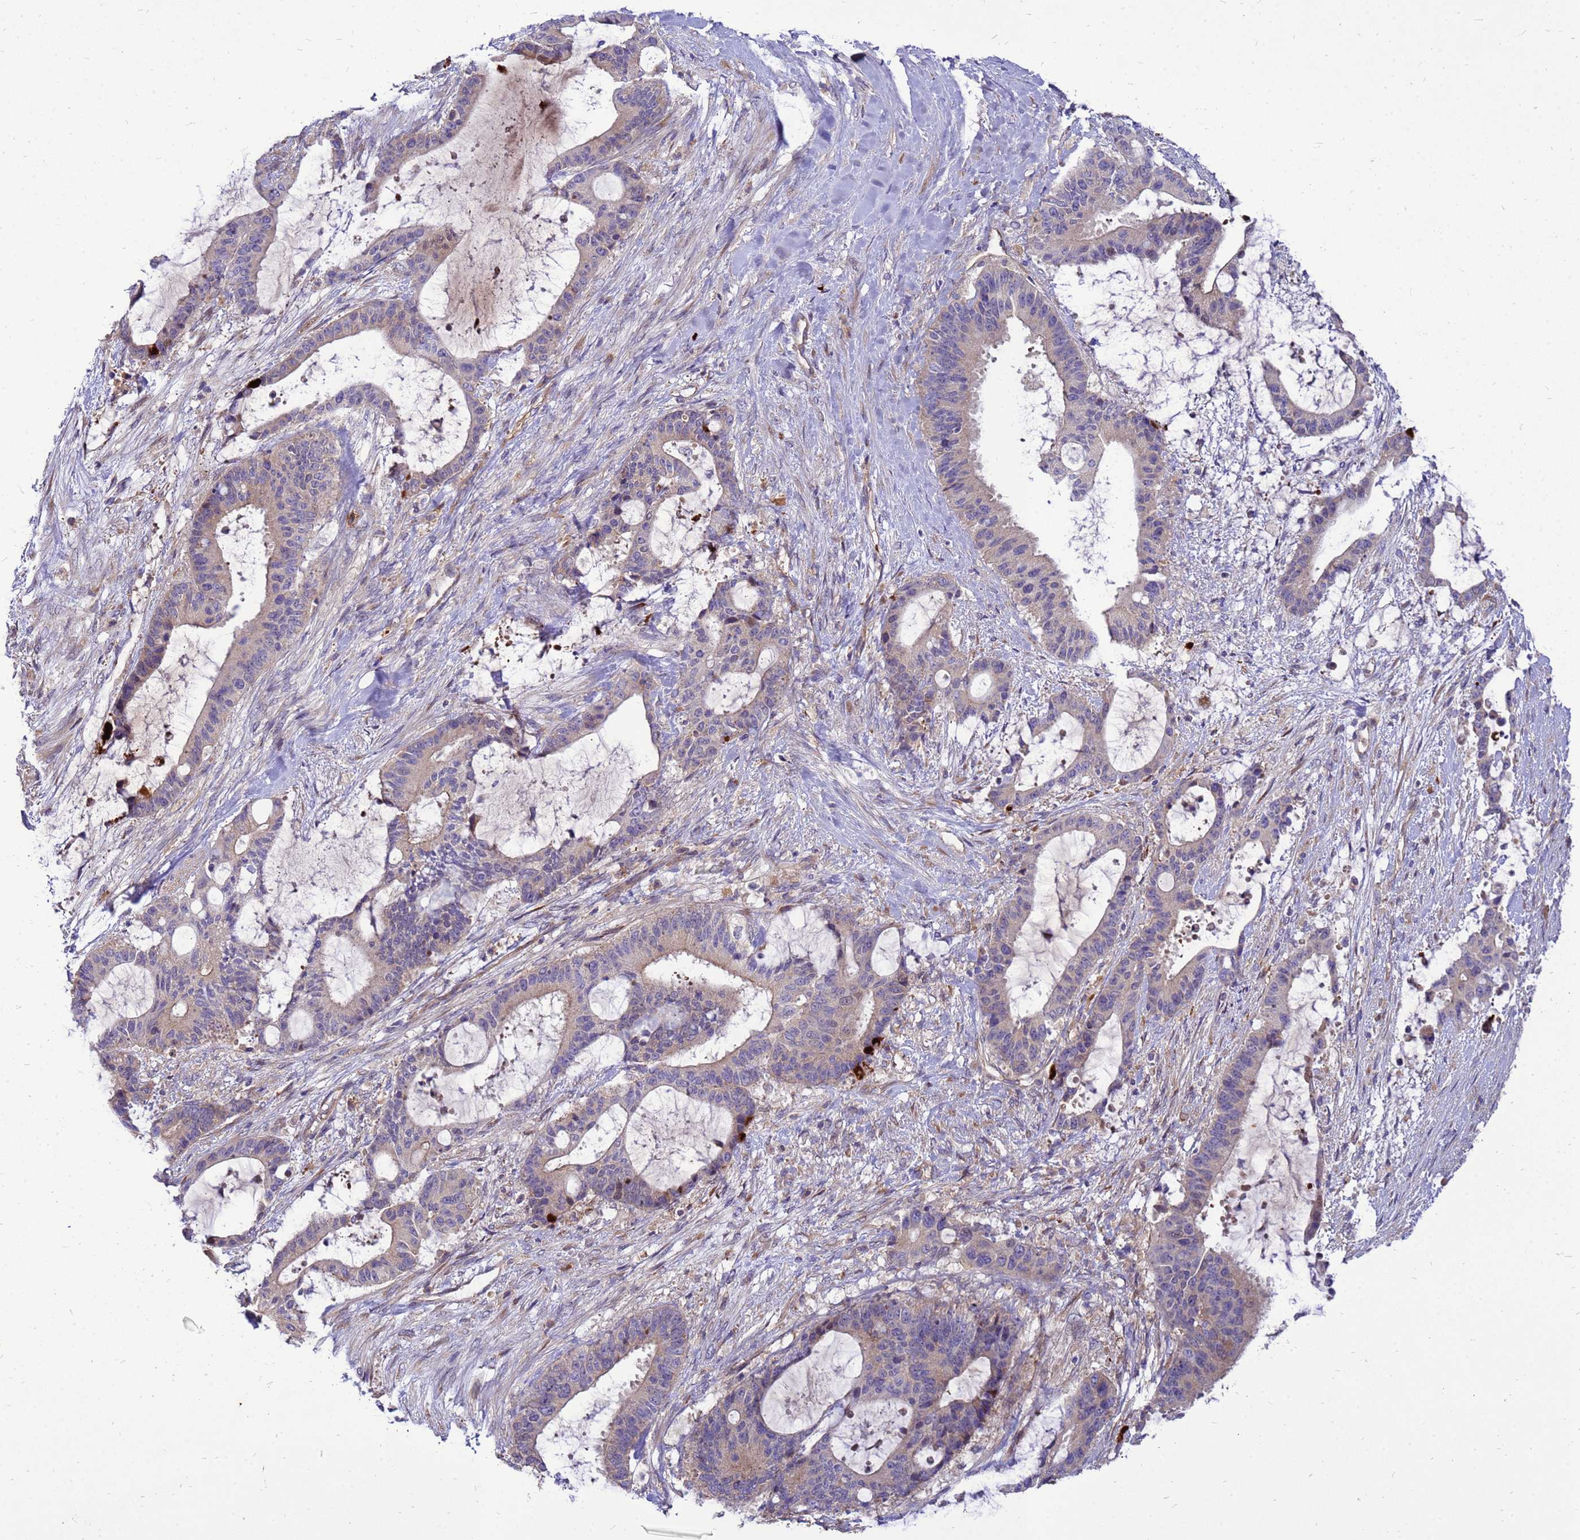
{"staining": {"intensity": "weak", "quantity": "<25%", "location": "cytoplasmic/membranous"}, "tissue": "liver cancer", "cell_type": "Tumor cells", "image_type": "cancer", "snomed": [{"axis": "morphology", "description": "Normal tissue, NOS"}, {"axis": "morphology", "description": "Cholangiocarcinoma"}, {"axis": "topography", "description": "Liver"}, {"axis": "topography", "description": "Peripheral nerve tissue"}], "caption": "Human liver cancer (cholangiocarcinoma) stained for a protein using IHC shows no positivity in tumor cells.", "gene": "RNF215", "patient": {"sex": "female", "age": 73}}